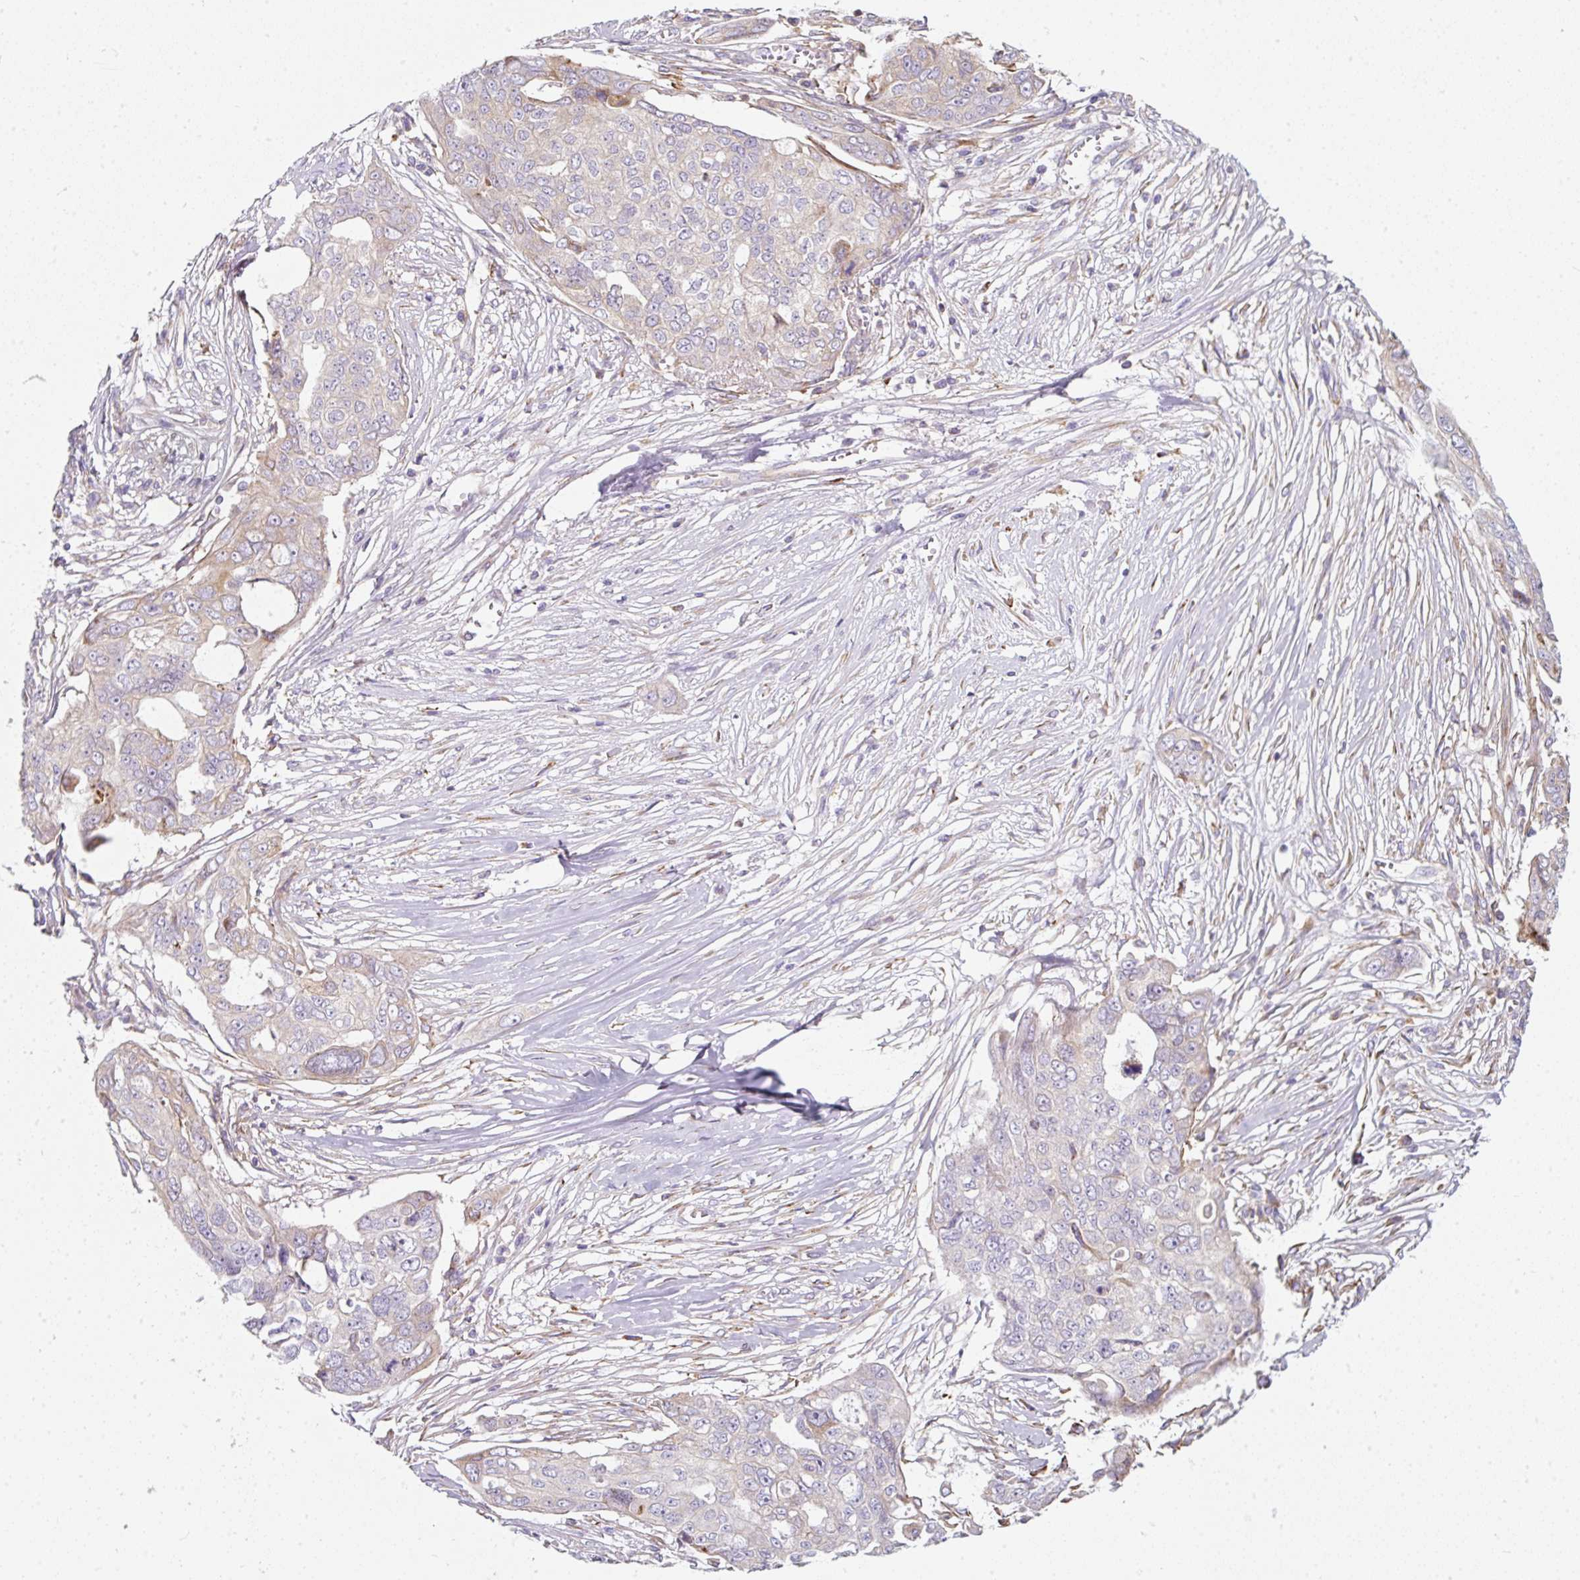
{"staining": {"intensity": "weak", "quantity": "<25%", "location": "cytoplasmic/membranous"}, "tissue": "ovarian cancer", "cell_type": "Tumor cells", "image_type": "cancer", "snomed": [{"axis": "morphology", "description": "Carcinoma, endometroid"}, {"axis": "topography", "description": "Ovary"}], "caption": "The immunohistochemistry (IHC) image has no significant staining in tumor cells of ovarian cancer tissue. (Brightfield microscopy of DAB immunohistochemistry (IHC) at high magnification).", "gene": "ERAP2", "patient": {"sex": "female", "age": 70}}